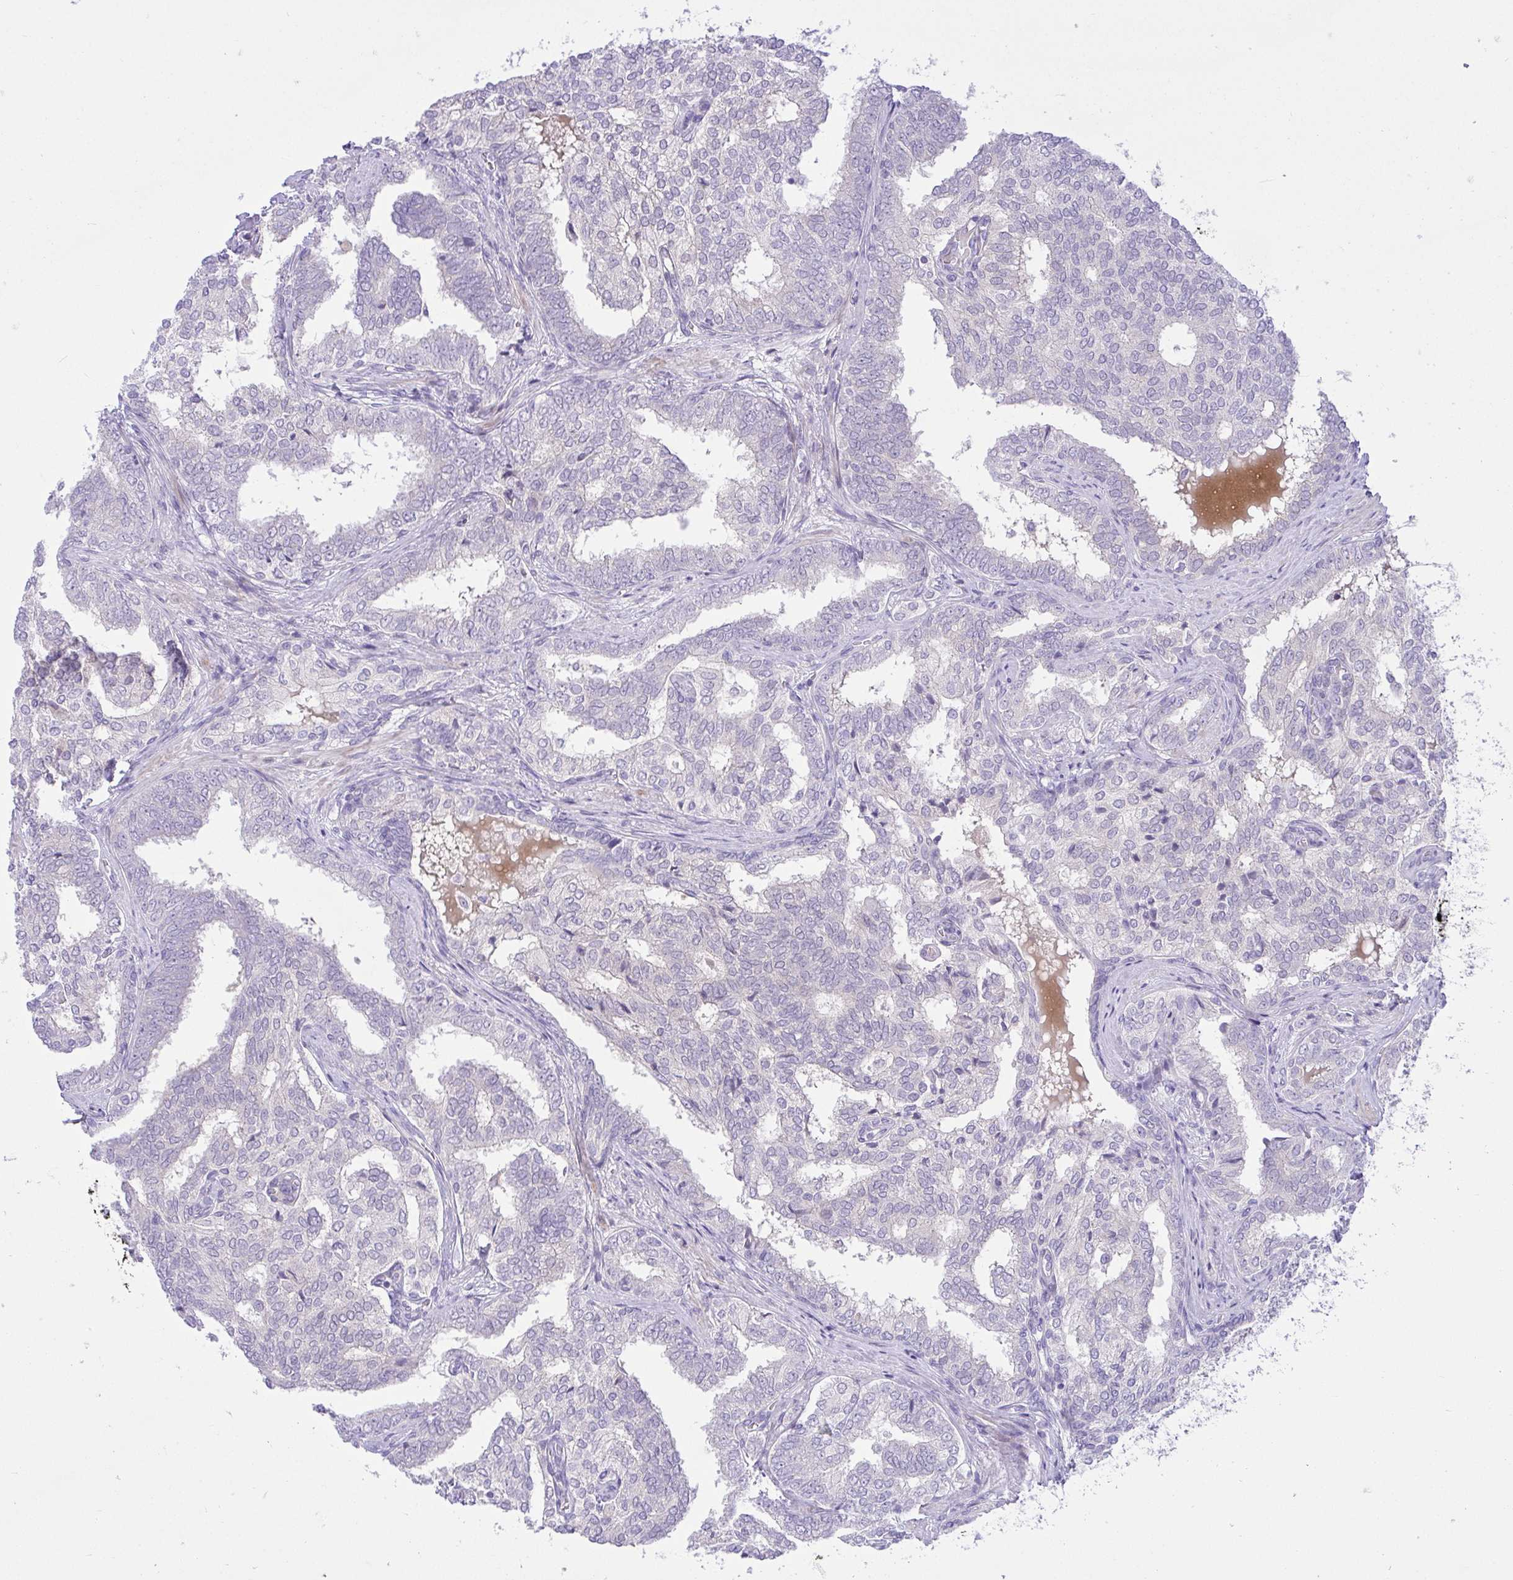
{"staining": {"intensity": "negative", "quantity": "none", "location": "none"}, "tissue": "prostate cancer", "cell_type": "Tumor cells", "image_type": "cancer", "snomed": [{"axis": "morphology", "description": "Adenocarcinoma, High grade"}, {"axis": "topography", "description": "Prostate"}], "caption": "Immunohistochemistry (IHC) of high-grade adenocarcinoma (prostate) displays no positivity in tumor cells.", "gene": "ZNF101", "patient": {"sex": "male", "age": 72}}